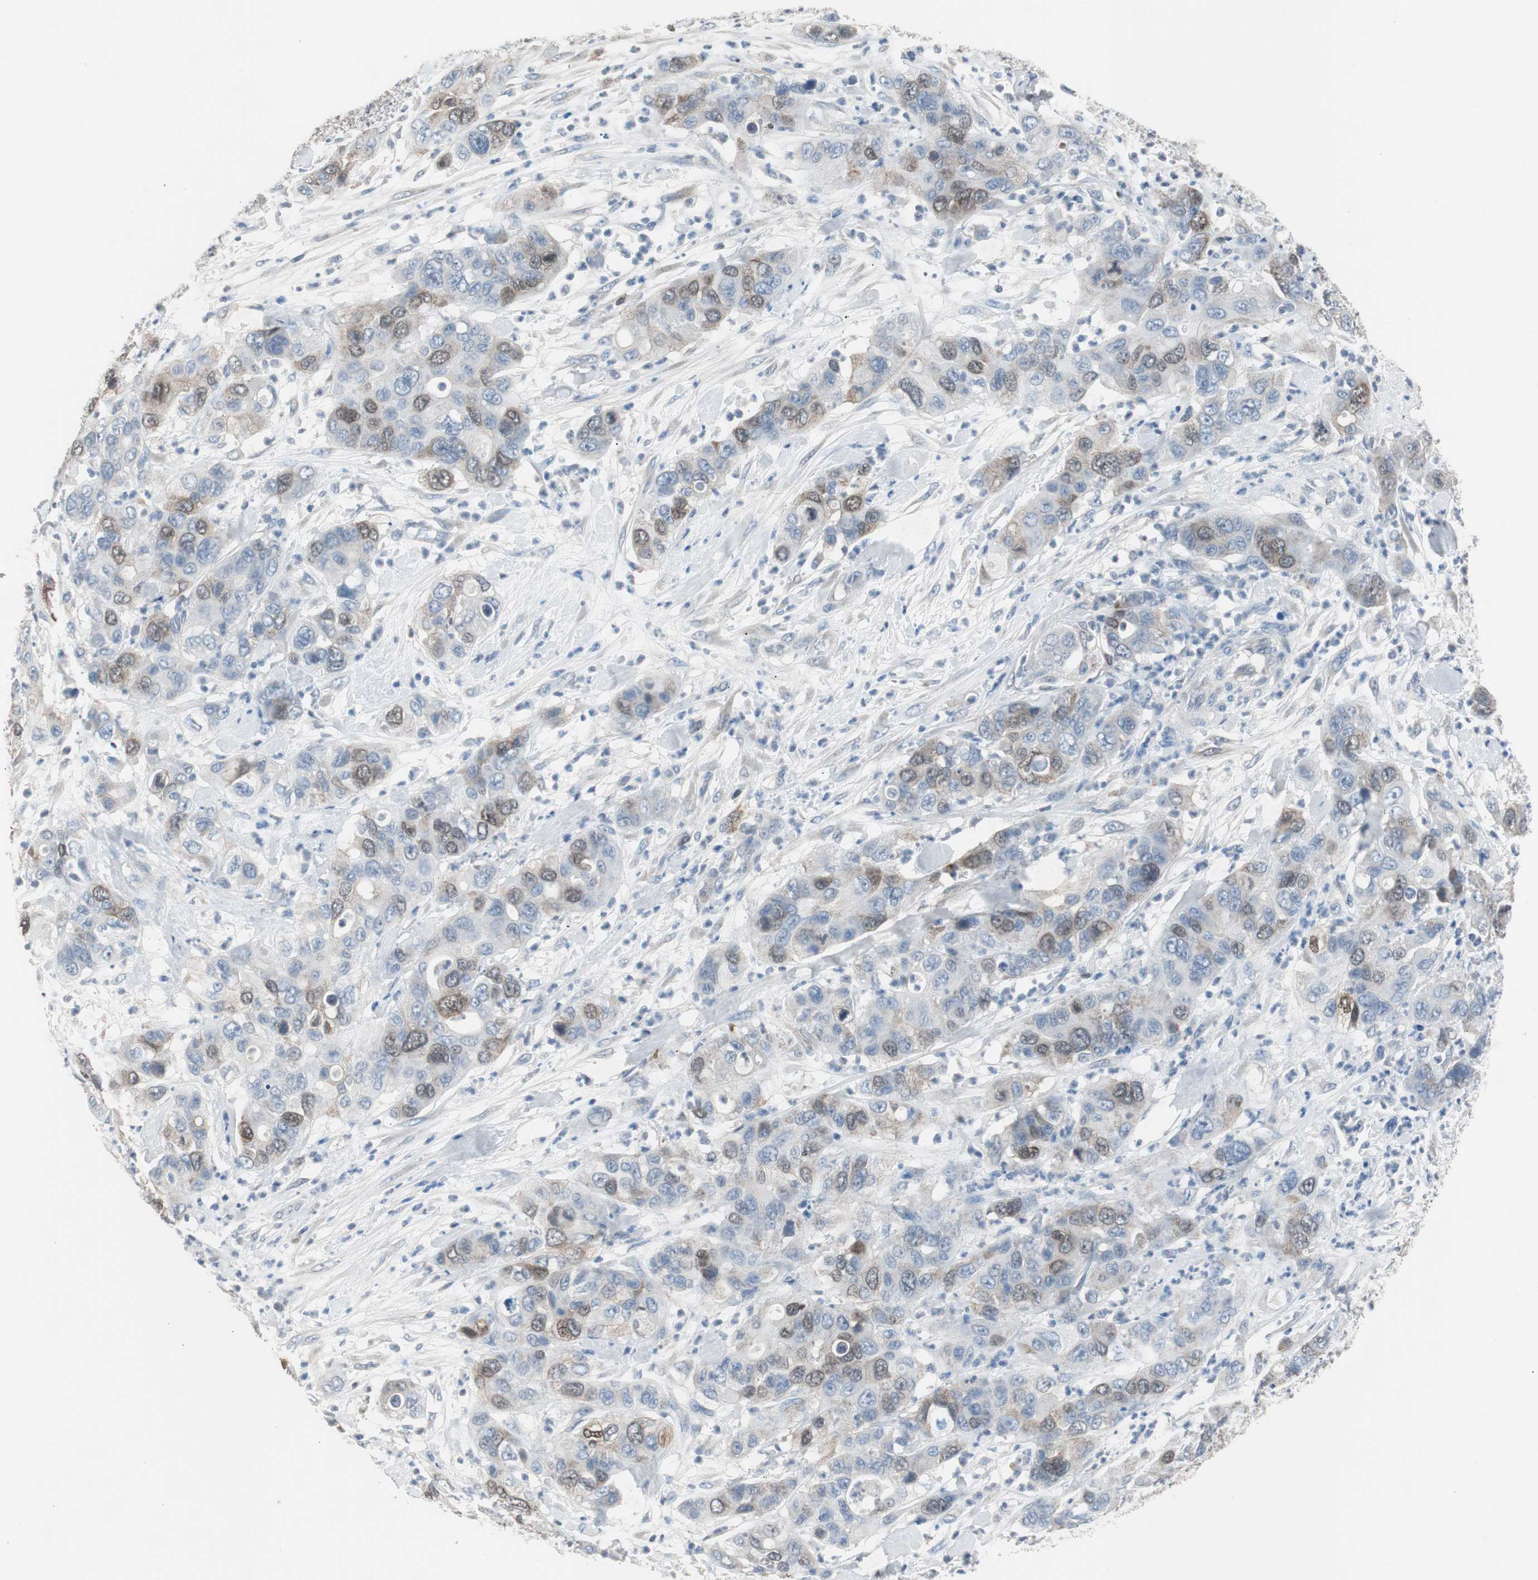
{"staining": {"intensity": "weak", "quantity": "25%-75%", "location": "cytoplasmic/membranous"}, "tissue": "pancreatic cancer", "cell_type": "Tumor cells", "image_type": "cancer", "snomed": [{"axis": "morphology", "description": "Adenocarcinoma, NOS"}, {"axis": "topography", "description": "Pancreas"}], "caption": "About 25%-75% of tumor cells in pancreatic cancer (adenocarcinoma) show weak cytoplasmic/membranous protein expression as visualized by brown immunohistochemical staining.", "gene": "TK1", "patient": {"sex": "female", "age": 71}}